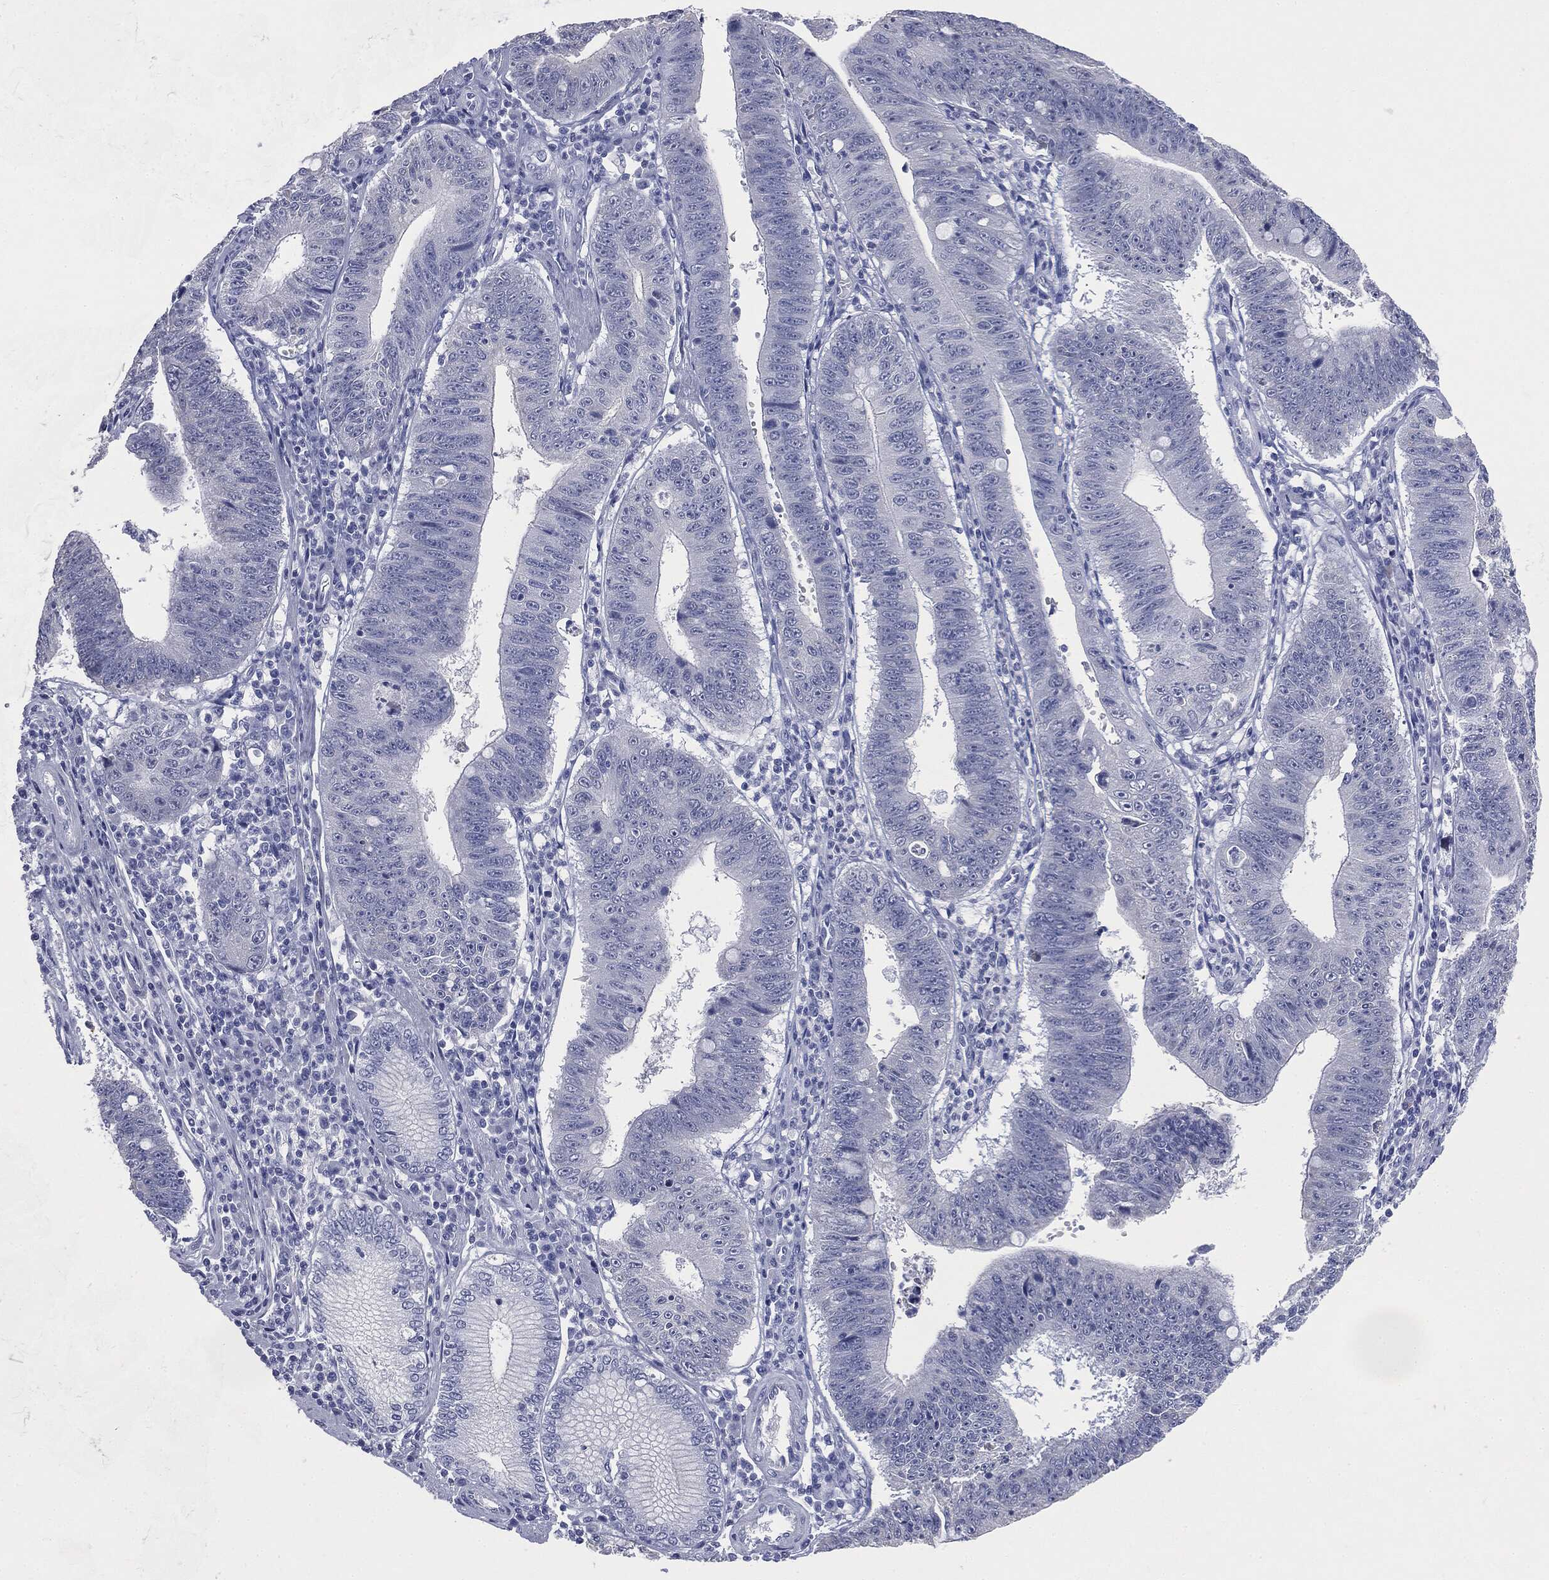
{"staining": {"intensity": "negative", "quantity": "none", "location": "none"}, "tissue": "stomach cancer", "cell_type": "Tumor cells", "image_type": "cancer", "snomed": [{"axis": "morphology", "description": "Adenocarcinoma, NOS"}, {"axis": "topography", "description": "Stomach"}], "caption": "IHC photomicrograph of neoplastic tissue: human stomach cancer stained with DAB (3,3'-diaminobenzidine) displays no significant protein expression in tumor cells.", "gene": "ATP2A1", "patient": {"sex": "male", "age": 59}}